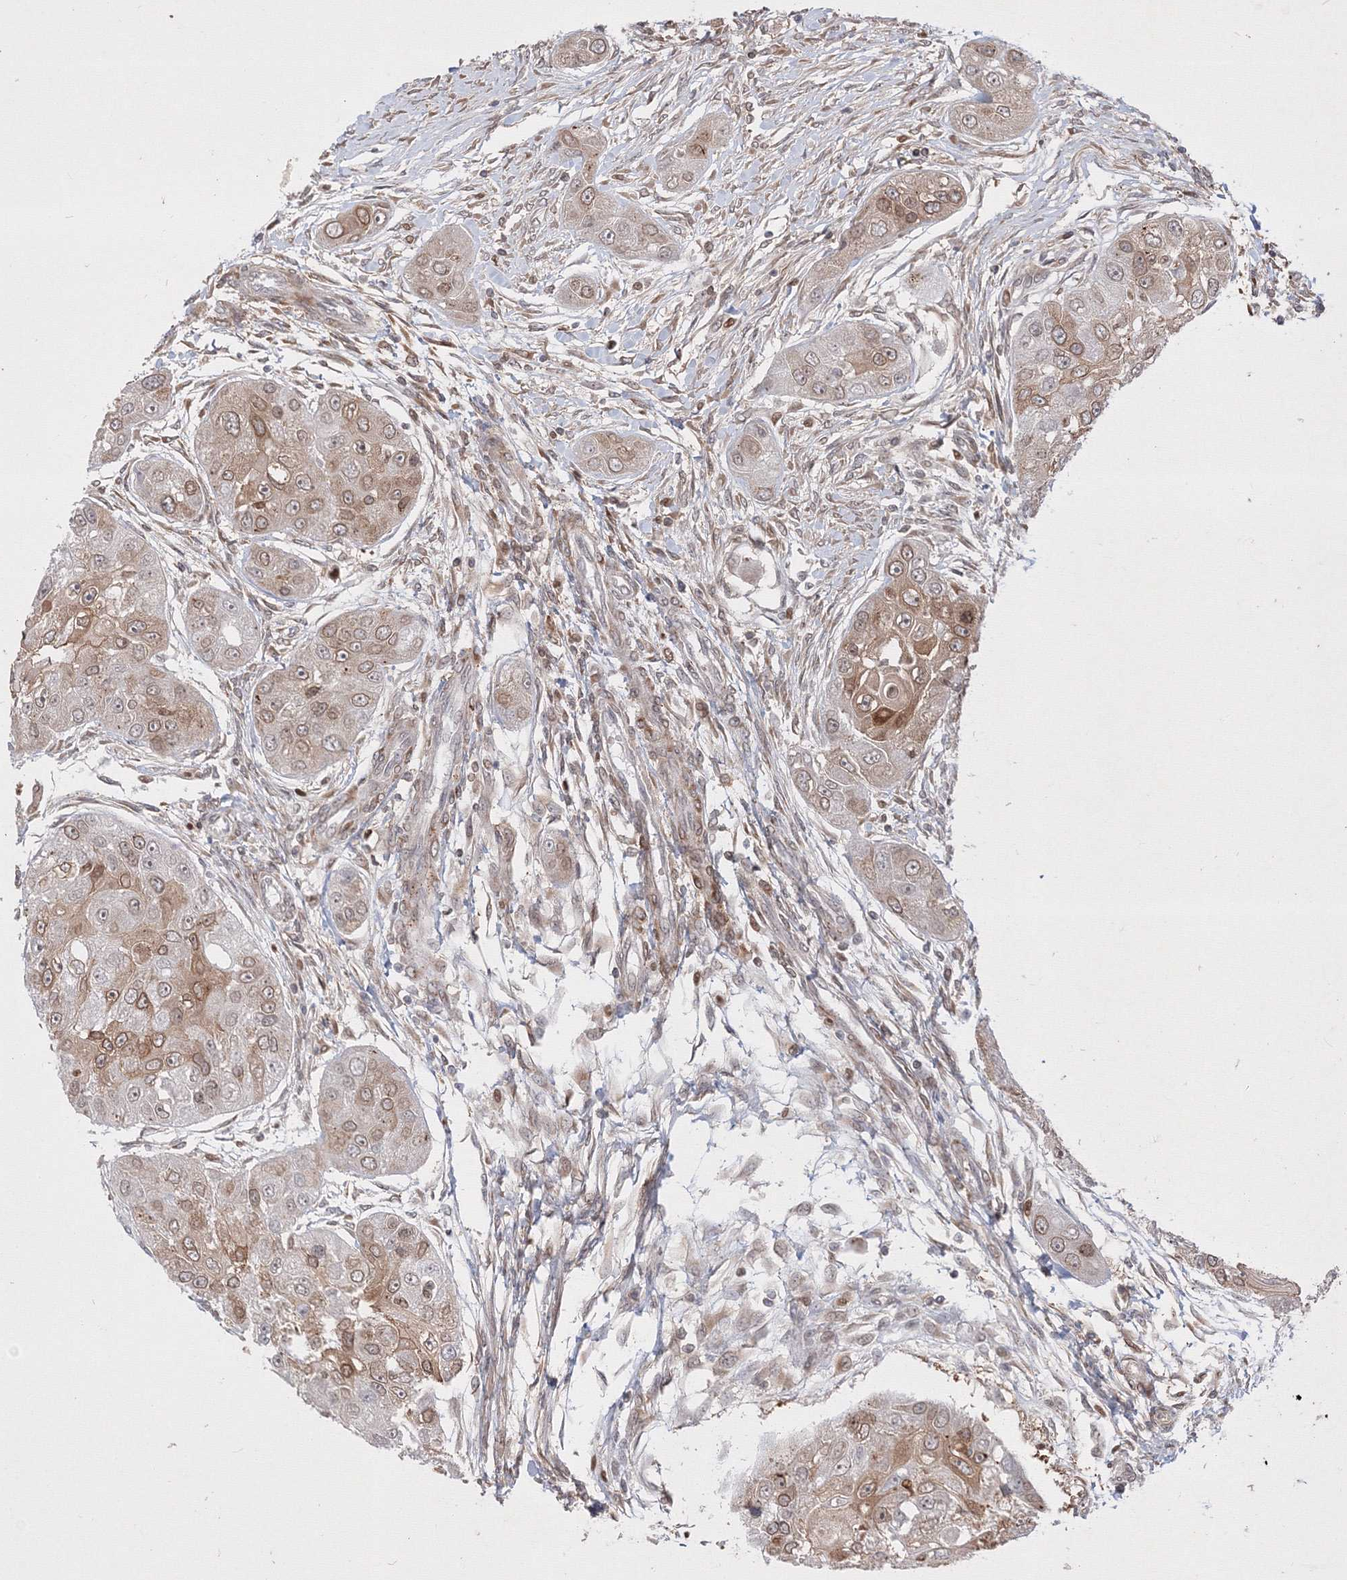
{"staining": {"intensity": "moderate", "quantity": ">75%", "location": "cytoplasmic/membranous"}, "tissue": "head and neck cancer", "cell_type": "Tumor cells", "image_type": "cancer", "snomed": [{"axis": "morphology", "description": "Normal tissue, NOS"}, {"axis": "morphology", "description": "Squamous cell carcinoma, NOS"}, {"axis": "topography", "description": "Skeletal muscle"}, {"axis": "topography", "description": "Head-Neck"}], "caption": "High-power microscopy captured an immunohistochemistry image of head and neck cancer (squamous cell carcinoma), revealing moderate cytoplasmic/membranous staining in about >75% of tumor cells.", "gene": "TMEM50B", "patient": {"sex": "male", "age": 51}}